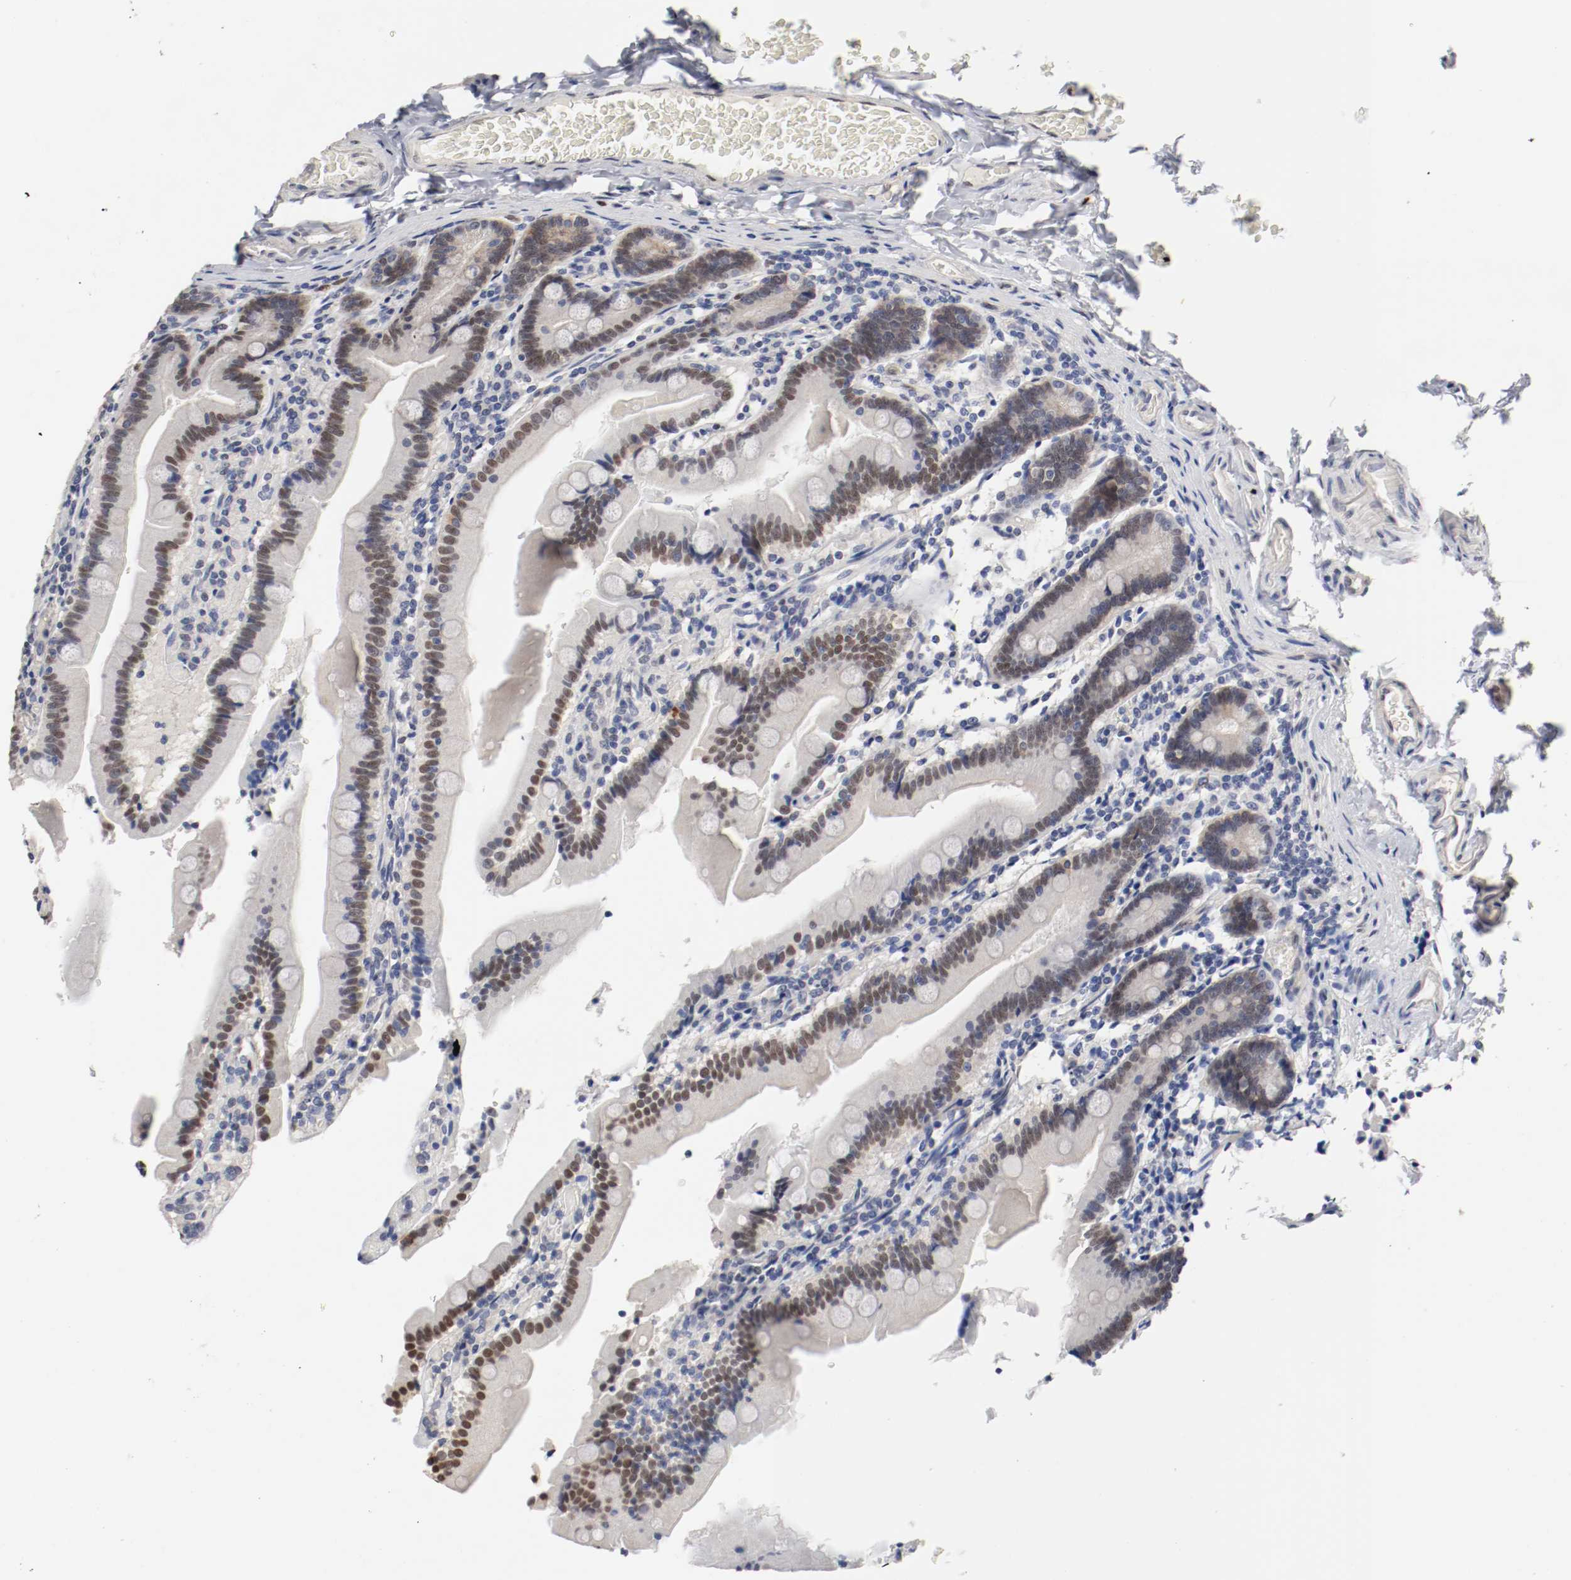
{"staining": {"intensity": "moderate", "quantity": "25%-75%", "location": "cytoplasmic/membranous,nuclear"}, "tissue": "duodenum", "cell_type": "Glandular cells", "image_type": "normal", "snomed": [{"axis": "morphology", "description": "Normal tissue, NOS"}, {"axis": "topography", "description": "Duodenum"}], "caption": "A micrograph of human duodenum stained for a protein displays moderate cytoplasmic/membranous,nuclear brown staining in glandular cells. Using DAB (3,3'-diaminobenzidine) (brown) and hematoxylin (blue) stains, captured at high magnification using brightfield microscopy.", "gene": "FOSL2", "patient": {"sex": "female", "age": 53}}